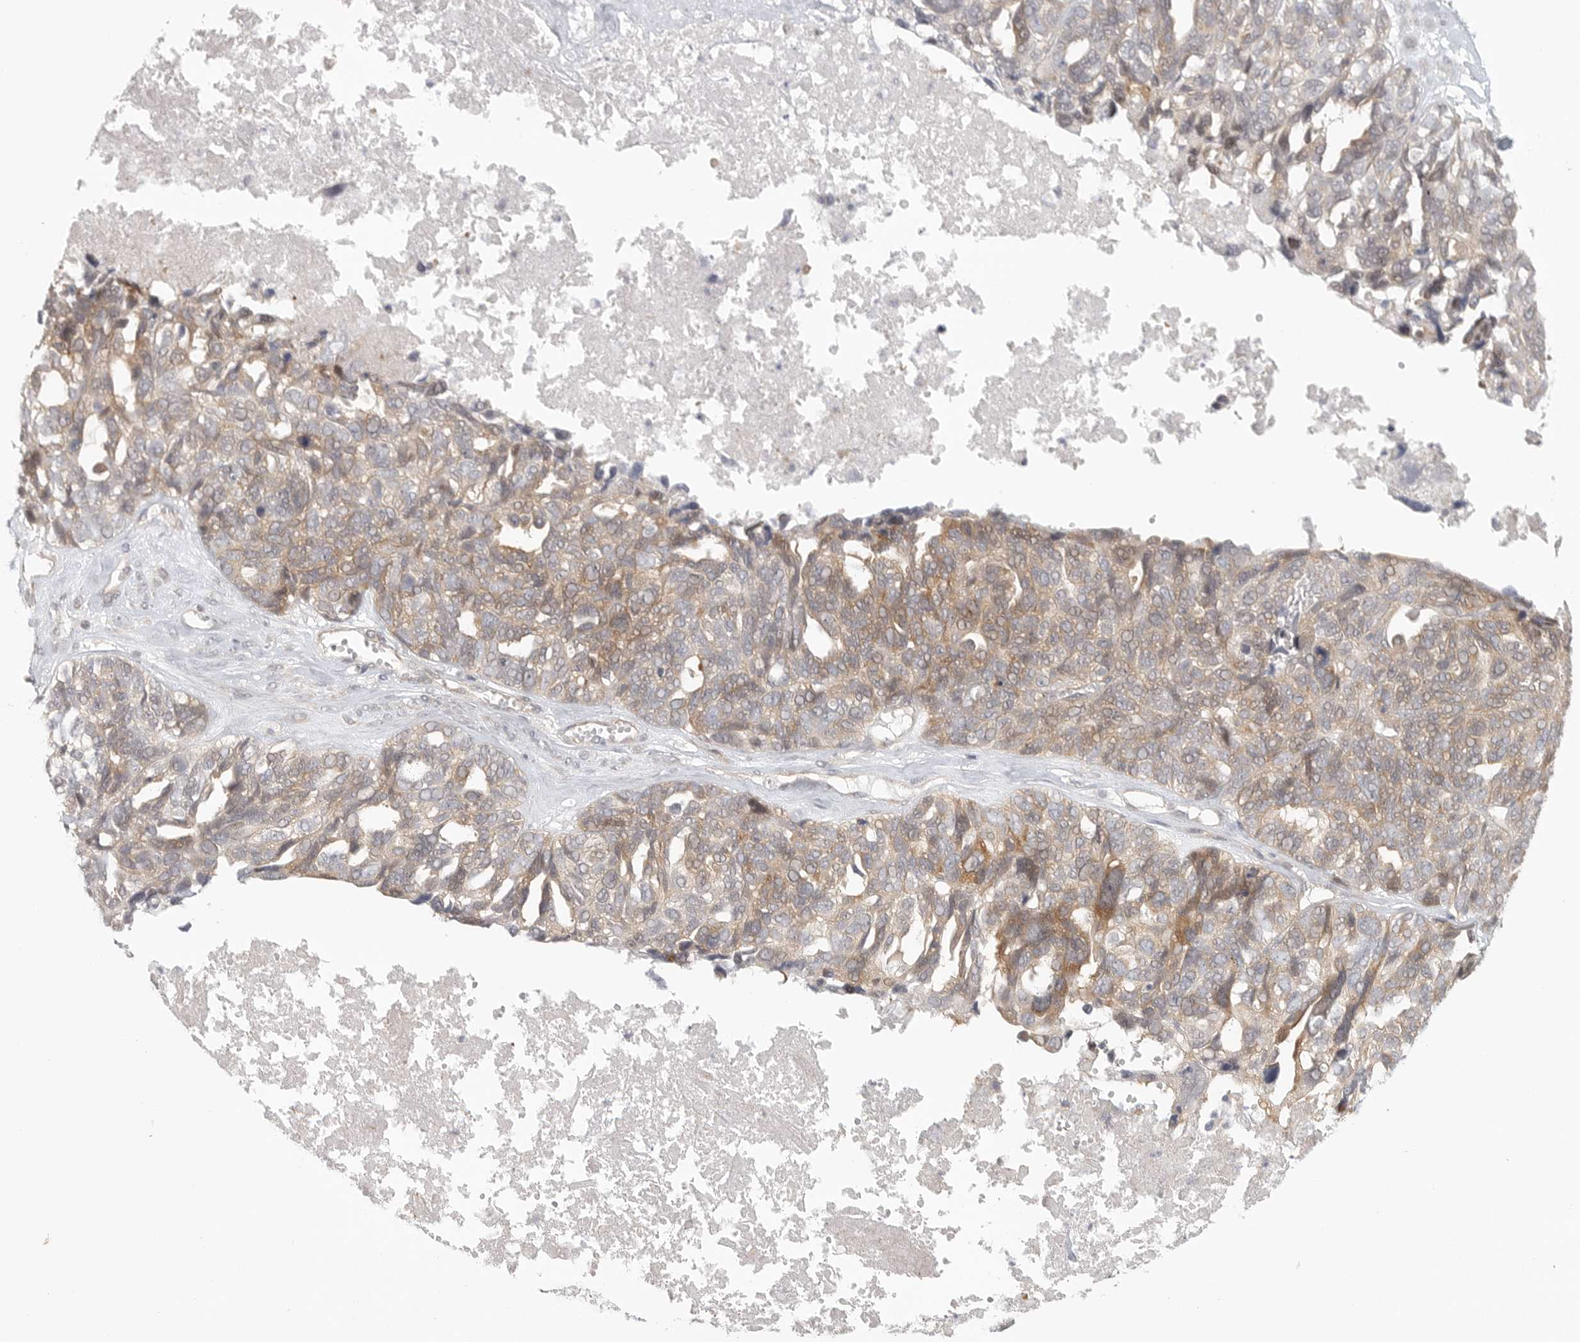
{"staining": {"intensity": "moderate", "quantity": "25%-75%", "location": "cytoplasmic/membranous"}, "tissue": "ovarian cancer", "cell_type": "Tumor cells", "image_type": "cancer", "snomed": [{"axis": "morphology", "description": "Cystadenocarcinoma, serous, NOS"}, {"axis": "topography", "description": "Ovary"}], "caption": "An immunohistochemistry (IHC) histopathology image of neoplastic tissue is shown. Protein staining in brown labels moderate cytoplasmic/membranous positivity in ovarian cancer within tumor cells.", "gene": "HDAC6", "patient": {"sex": "female", "age": 79}}